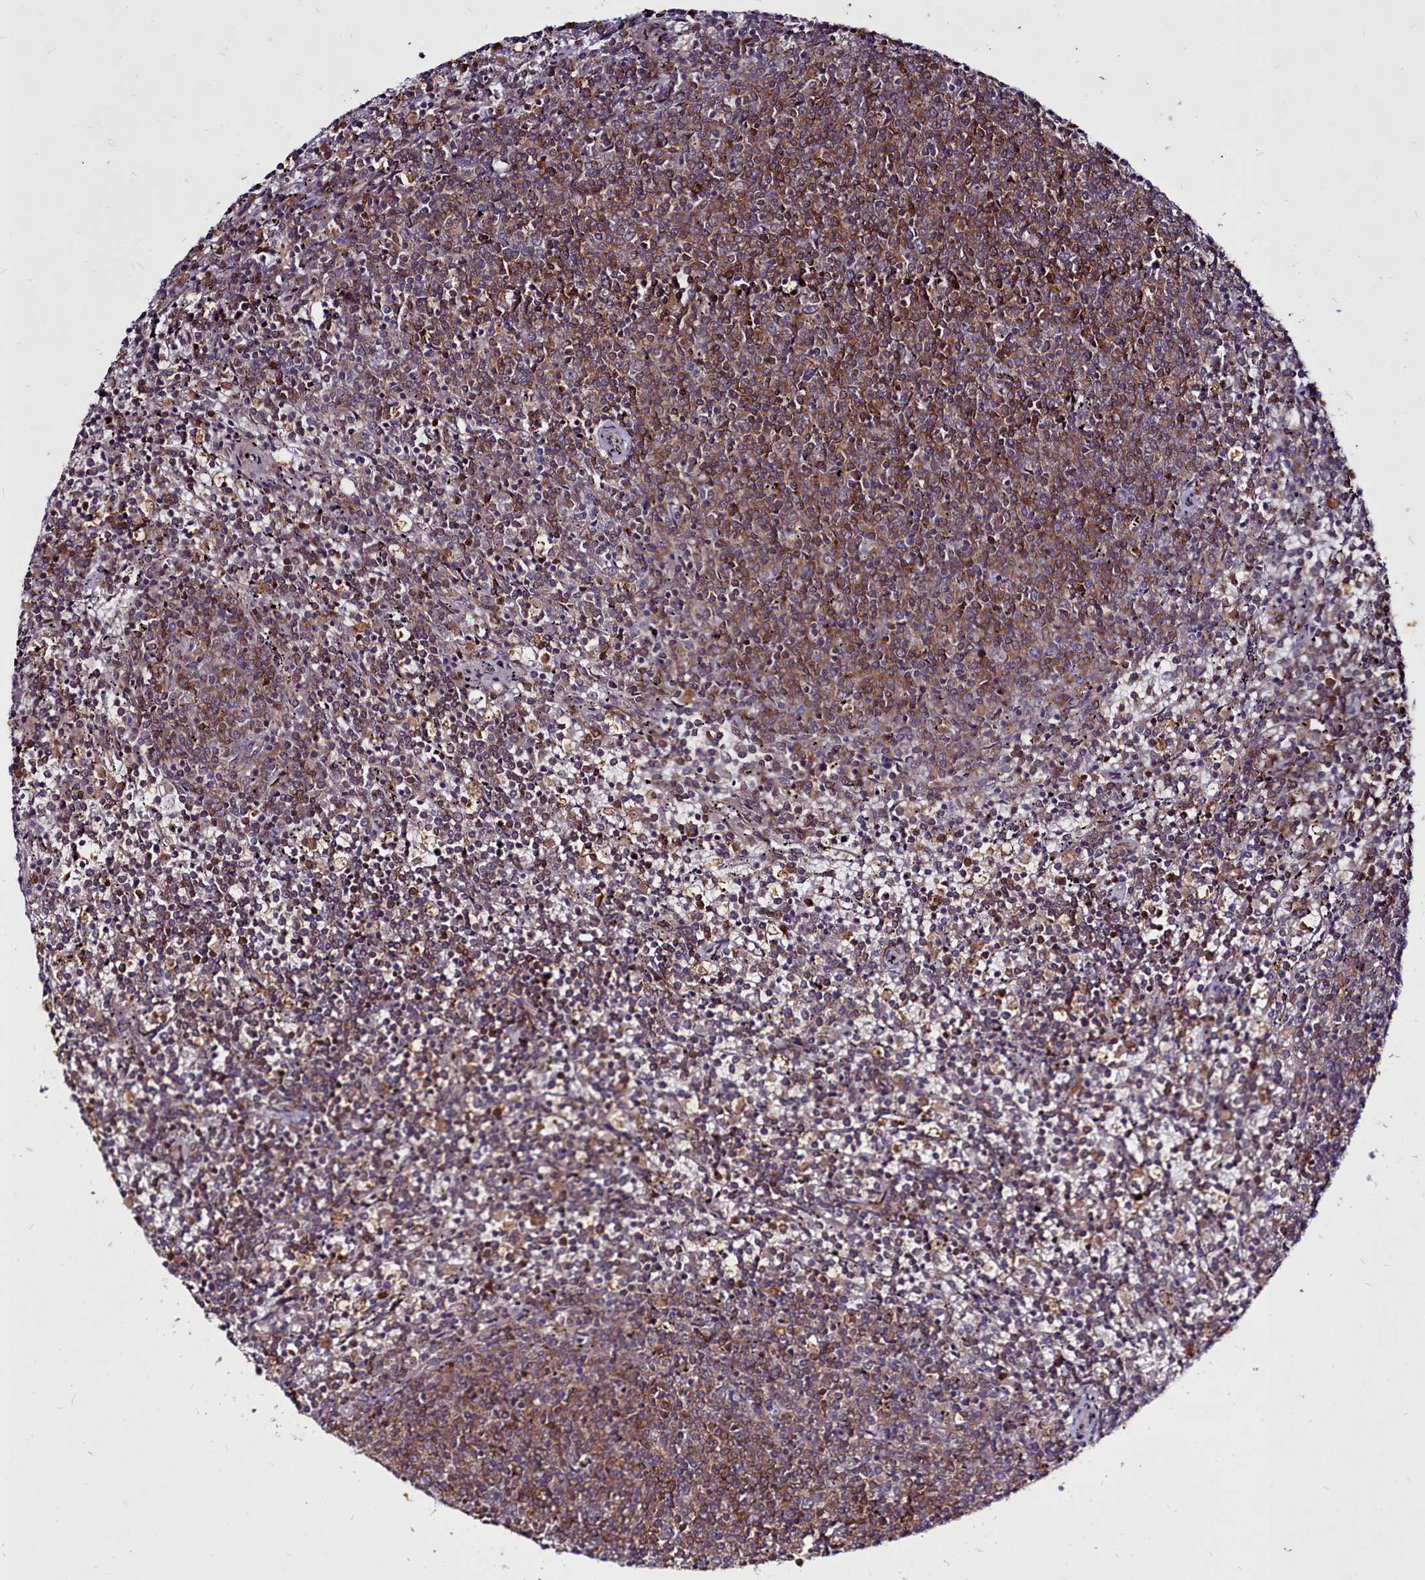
{"staining": {"intensity": "moderate", "quantity": "25%-75%", "location": "cytoplasmic/membranous"}, "tissue": "lymphoma", "cell_type": "Tumor cells", "image_type": "cancer", "snomed": [{"axis": "morphology", "description": "Malignant lymphoma, non-Hodgkin's type, Low grade"}, {"axis": "topography", "description": "Spleen"}], "caption": "Immunohistochemical staining of lymphoma exhibits medium levels of moderate cytoplasmic/membranous protein expression in approximately 25%-75% of tumor cells.", "gene": "CLK3", "patient": {"sex": "female", "age": 50}}